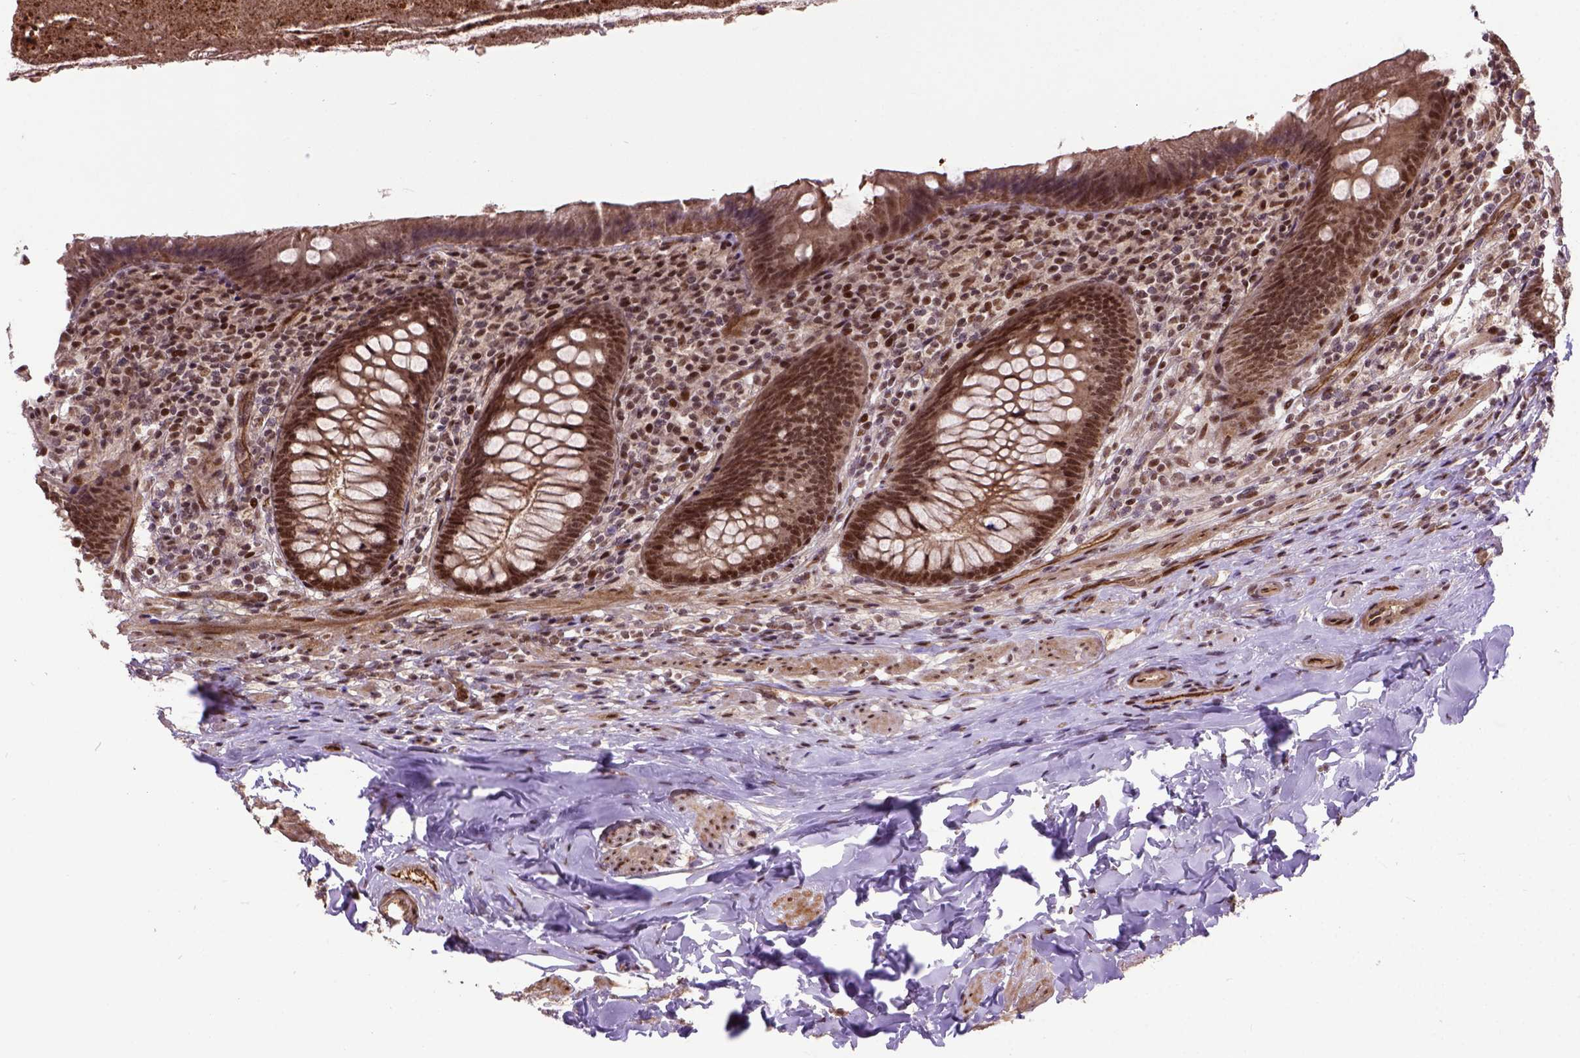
{"staining": {"intensity": "strong", "quantity": ">75%", "location": "nuclear"}, "tissue": "appendix", "cell_type": "Glandular cells", "image_type": "normal", "snomed": [{"axis": "morphology", "description": "Normal tissue, NOS"}, {"axis": "topography", "description": "Appendix"}], "caption": "The immunohistochemical stain labels strong nuclear positivity in glandular cells of benign appendix. (Brightfield microscopy of DAB IHC at high magnification).", "gene": "ZNF630", "patient": {"sex": "male", "age": 47}}